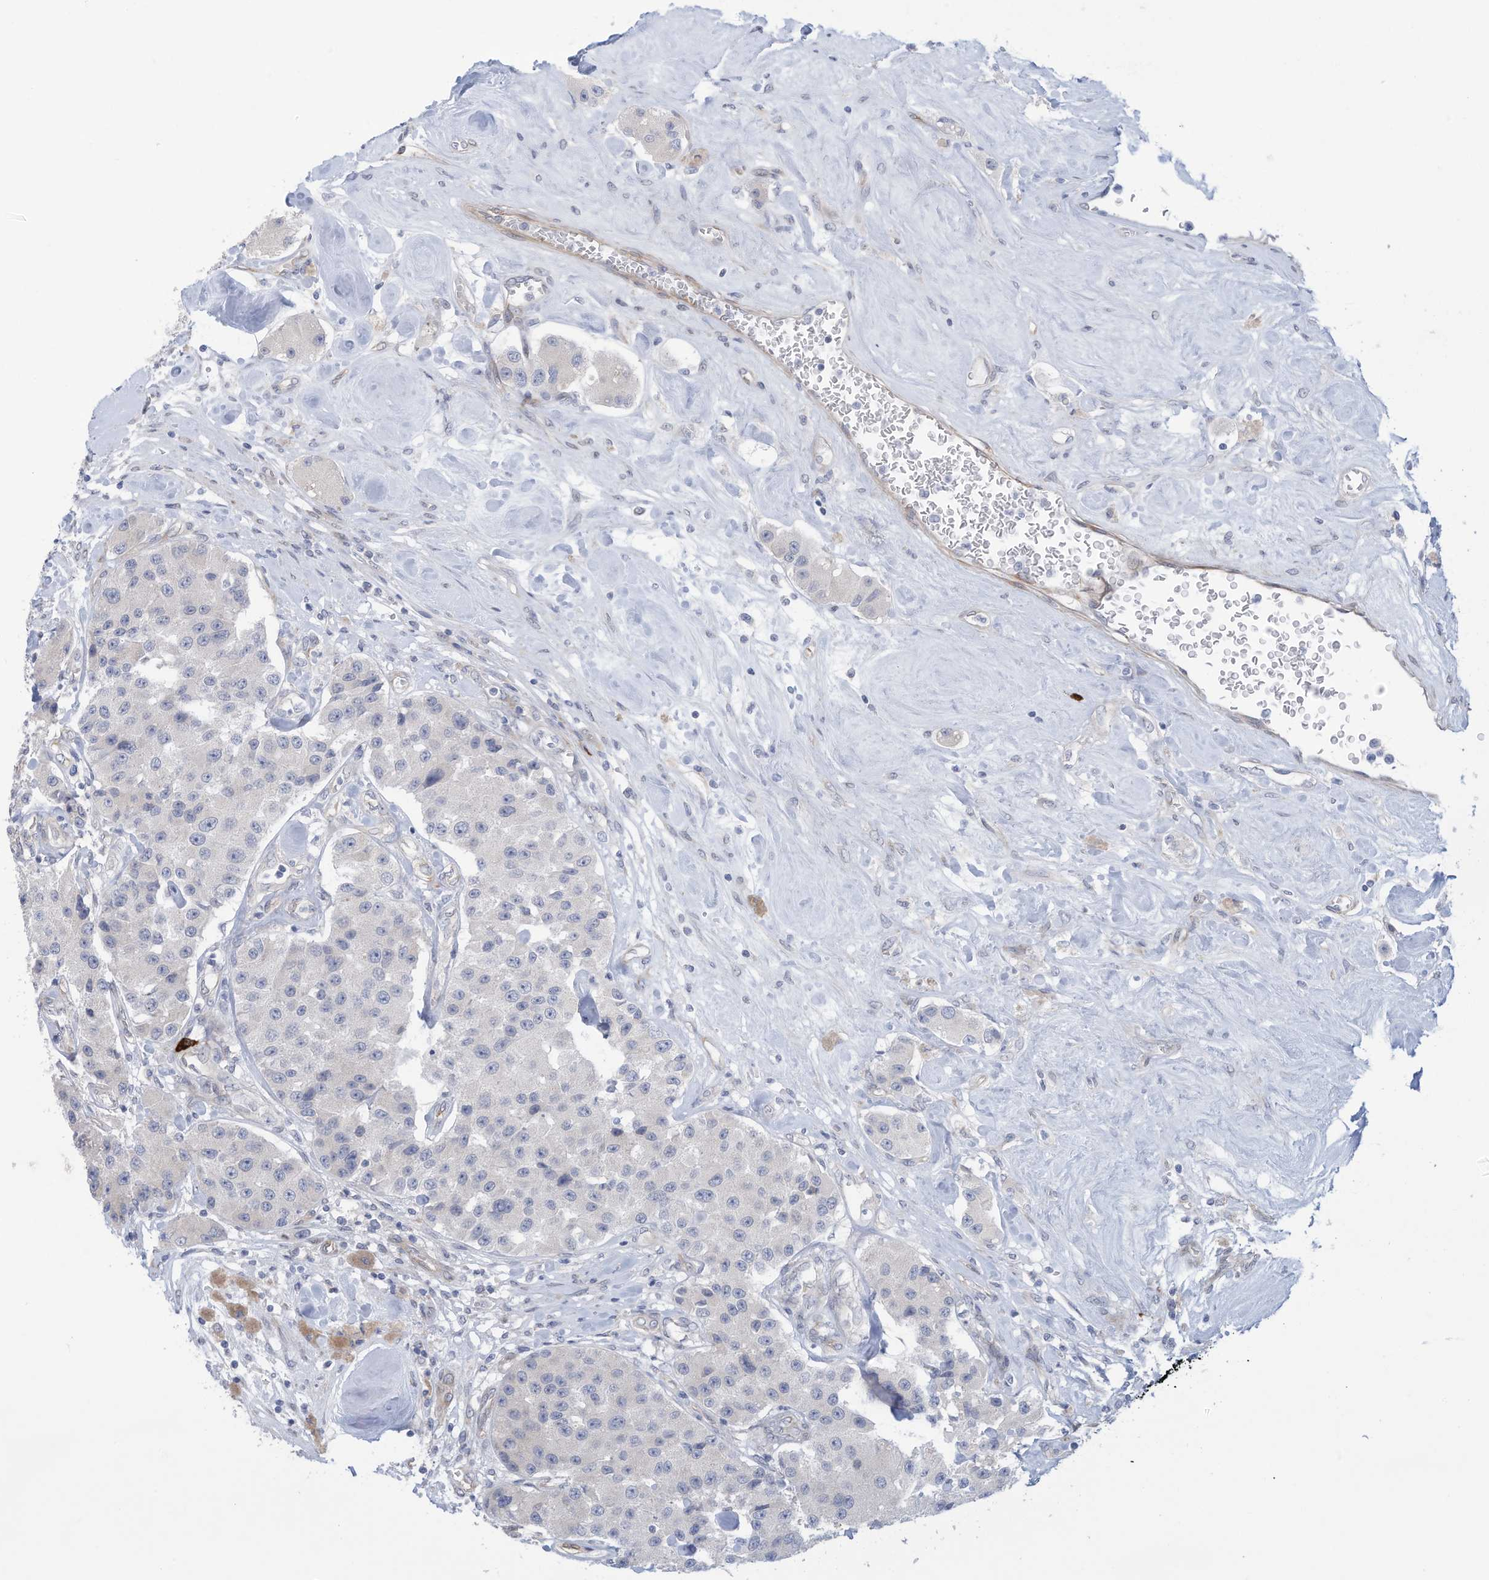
{"staining": {"intensity": "negative", "quantity": "none", "location": "none"}, "tissue": "carcinoid", "cell_type": "Tumor cells", "image_type": "cancer", "snomed": [{"axis": "morphology", "description": "Carcinoid, malignant, NOS"}, {"axis": "topography", "description": "Pancreas"}], "caption": "IHC image of neoplastic tissue: carcinoid (malignant) stained with DAB (3,3'-diaminobenzidine) displays no significant protein positivity in tumor cells. (DAB (3,3'-diaminobenzidine) immunohistochemistry with hematoxylin counter stain).", "gene": "ZNF292", "patient": {"sex": "male", "age": 41}}